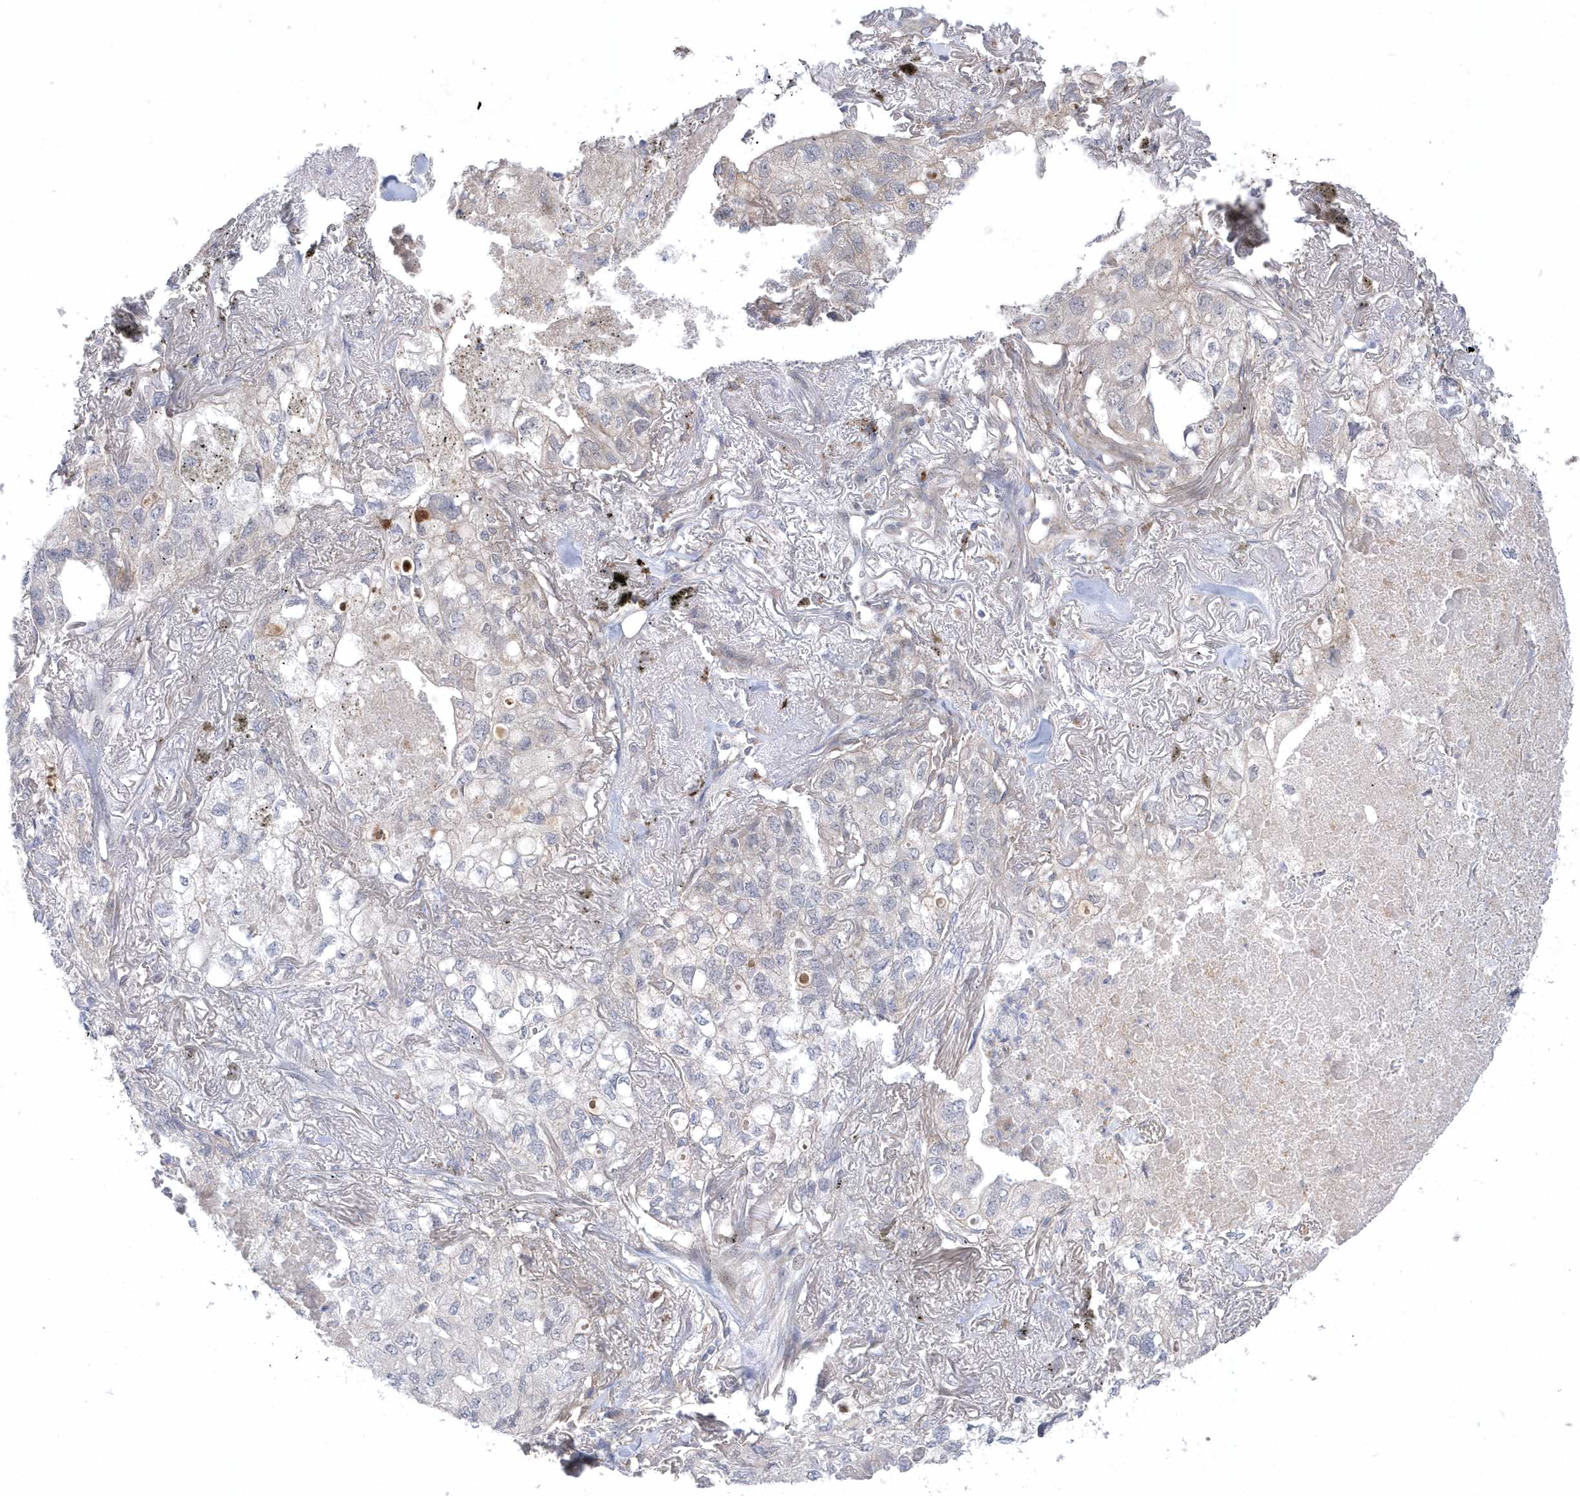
{"staining": {"intensity": "negative", "quantity": "none", "location": "none"}, "tissue": "lung cancer", "cell_type": "Tumor cells", "image_type": "cancer", "snomed": [{"axis": "morphology", "description": "Adenocarcinoma, NOS"}, {"axis": "topography", "description": "Lung"}], "caption": "A high-resolution micrograph shows immunohistochemistry (IHC) staining of adenocarcinoma (lung), which shows no significant expression in tumor cells.", "gene": "ANAPC1", "patient": {"sex": "male", "age": 65}}